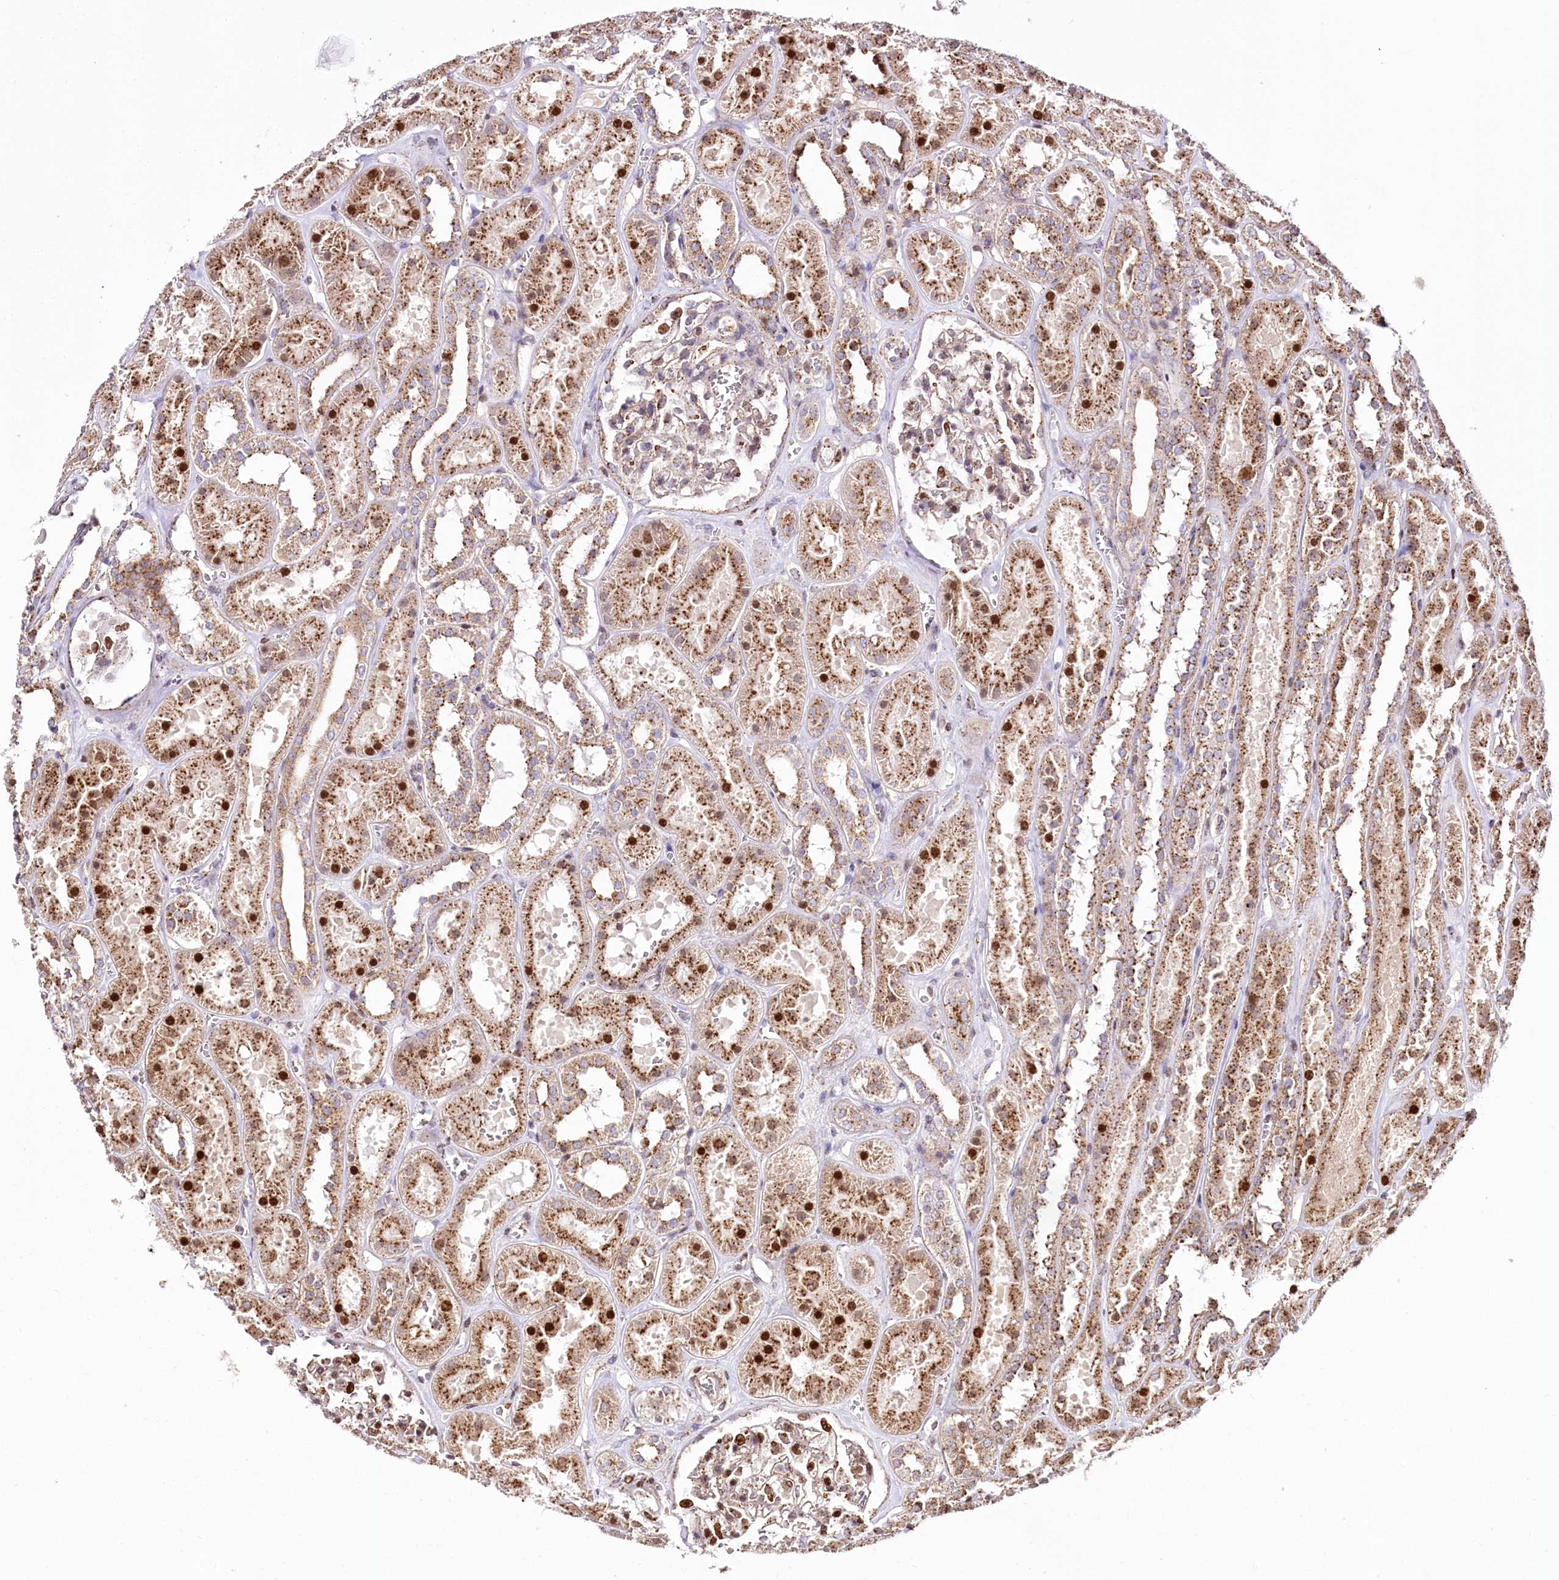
{"staining": {"intensity": "moderate", "quantity": "25%-75%", "location": "cytoplasmic/membranous,nuclear"}, "tissue": "kidney", "cell_type": "Cells in glomeruli", "image_type": "normal", "snomed": [{"axis": "morphology", "description": "Normal tissue, NOS"}, {"axis": "topography", "description": "Kidney"}], "caption": "Protein staining of unremarkable kidney displays moderate cytoplasmic/membranous,nuclear expression in about 25%-75% of cells in glomeruli. The staining was performed using DAB to visualize the protein expression in brown, while the nuclei were stained in blue with hematoxylin (Magnification: 20x).", "gene": "ZFYVE27", "patient": {"sex": "female", "age": 41}}